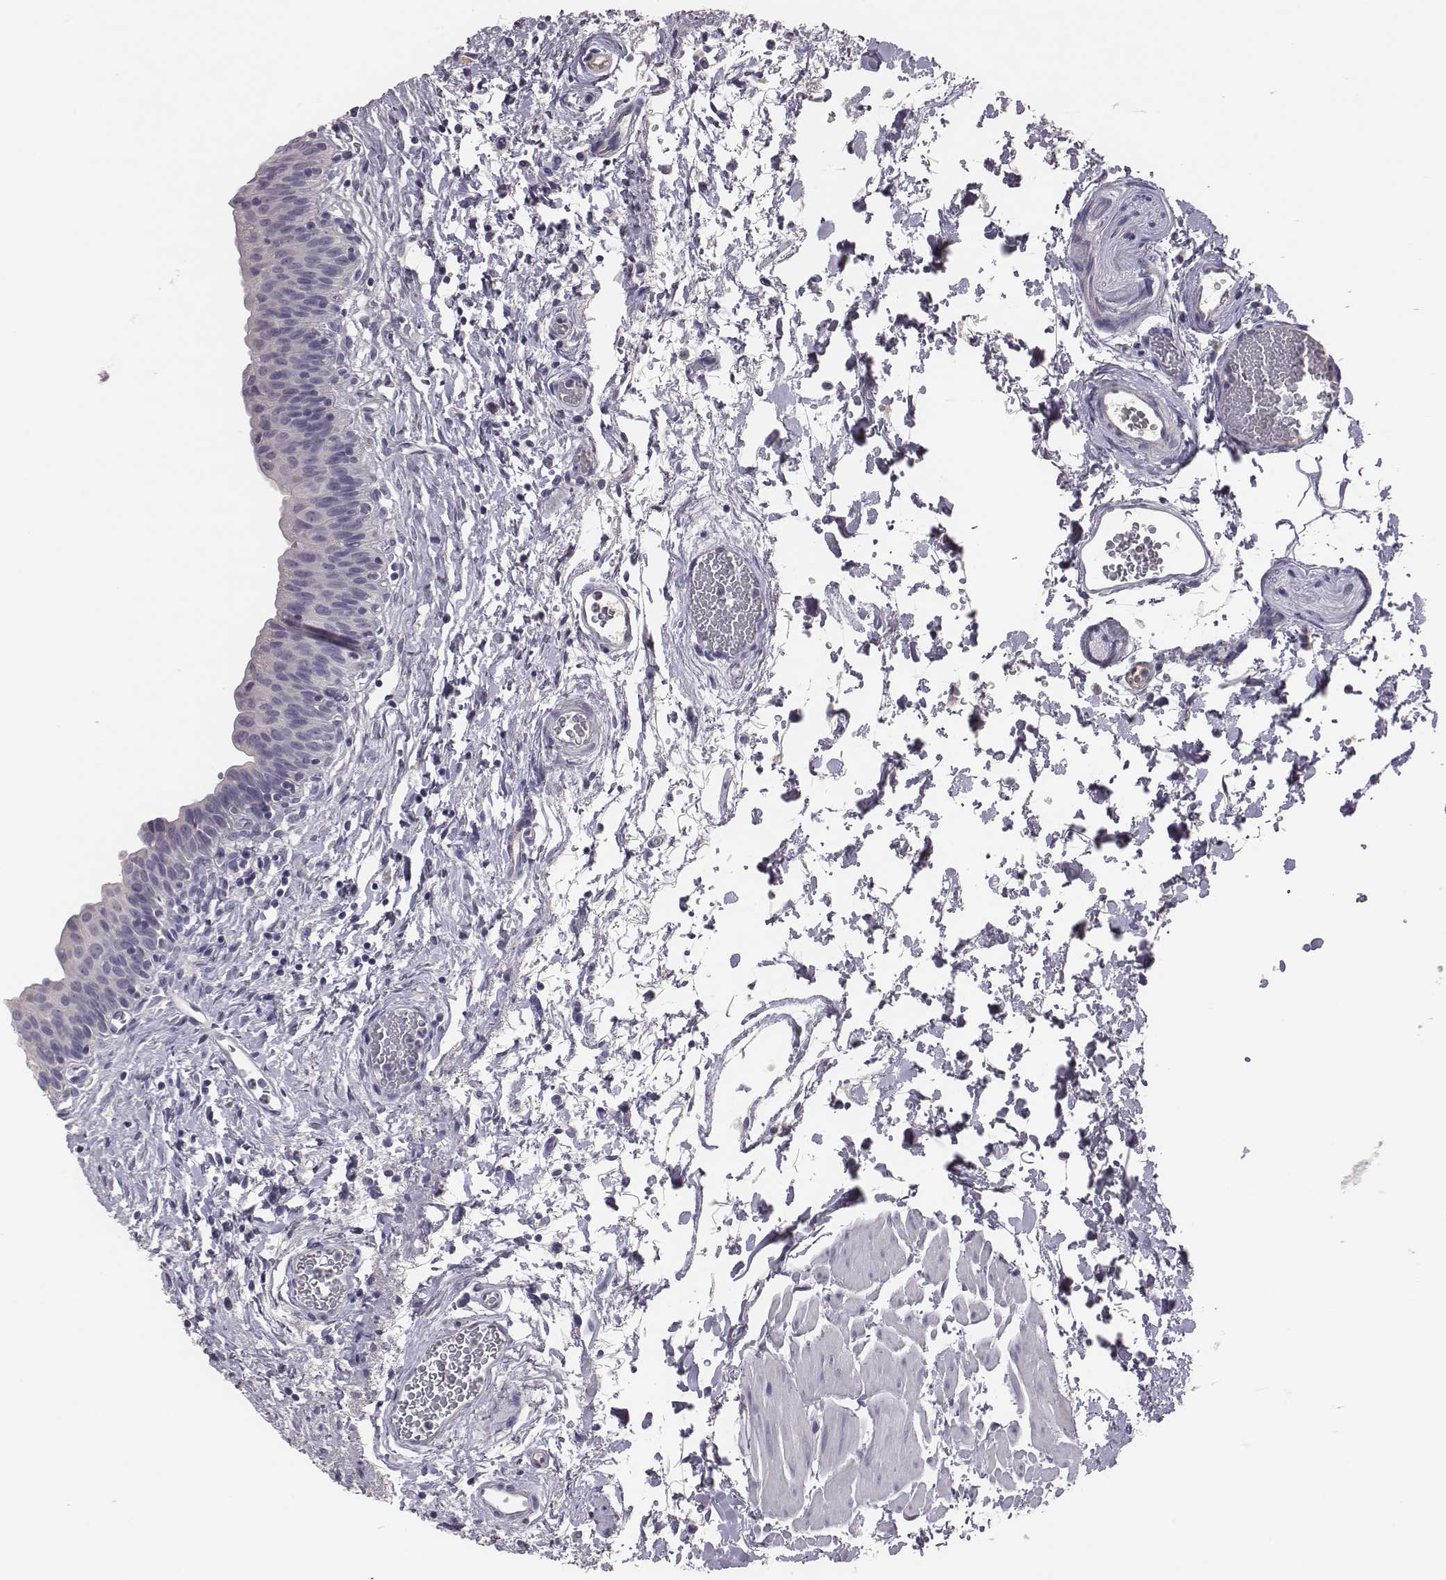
{"staining": {"intensity": "negative", "quantity": "none", "location": "none"}, "tissue": "urinary bladder", "cell_type": "Urothelial cells", "image_type": "normal", "snomed": [{"axis": "morphology", "description": "Normal tissue, NOS"}, {"axis": "topography", "description": "Urinary bladder"}], "caption": "Immunohistochemical staining of benign human urinary bladder shows no significant expression in urothelial cells. Brightfield microscopy of immunohistochemistry (IHC) stained with DAB (brown) and hematoxylin (blue), captured at high magnification.", "gene": "EN1", "patient": {"sex": "male", "age": 56}}